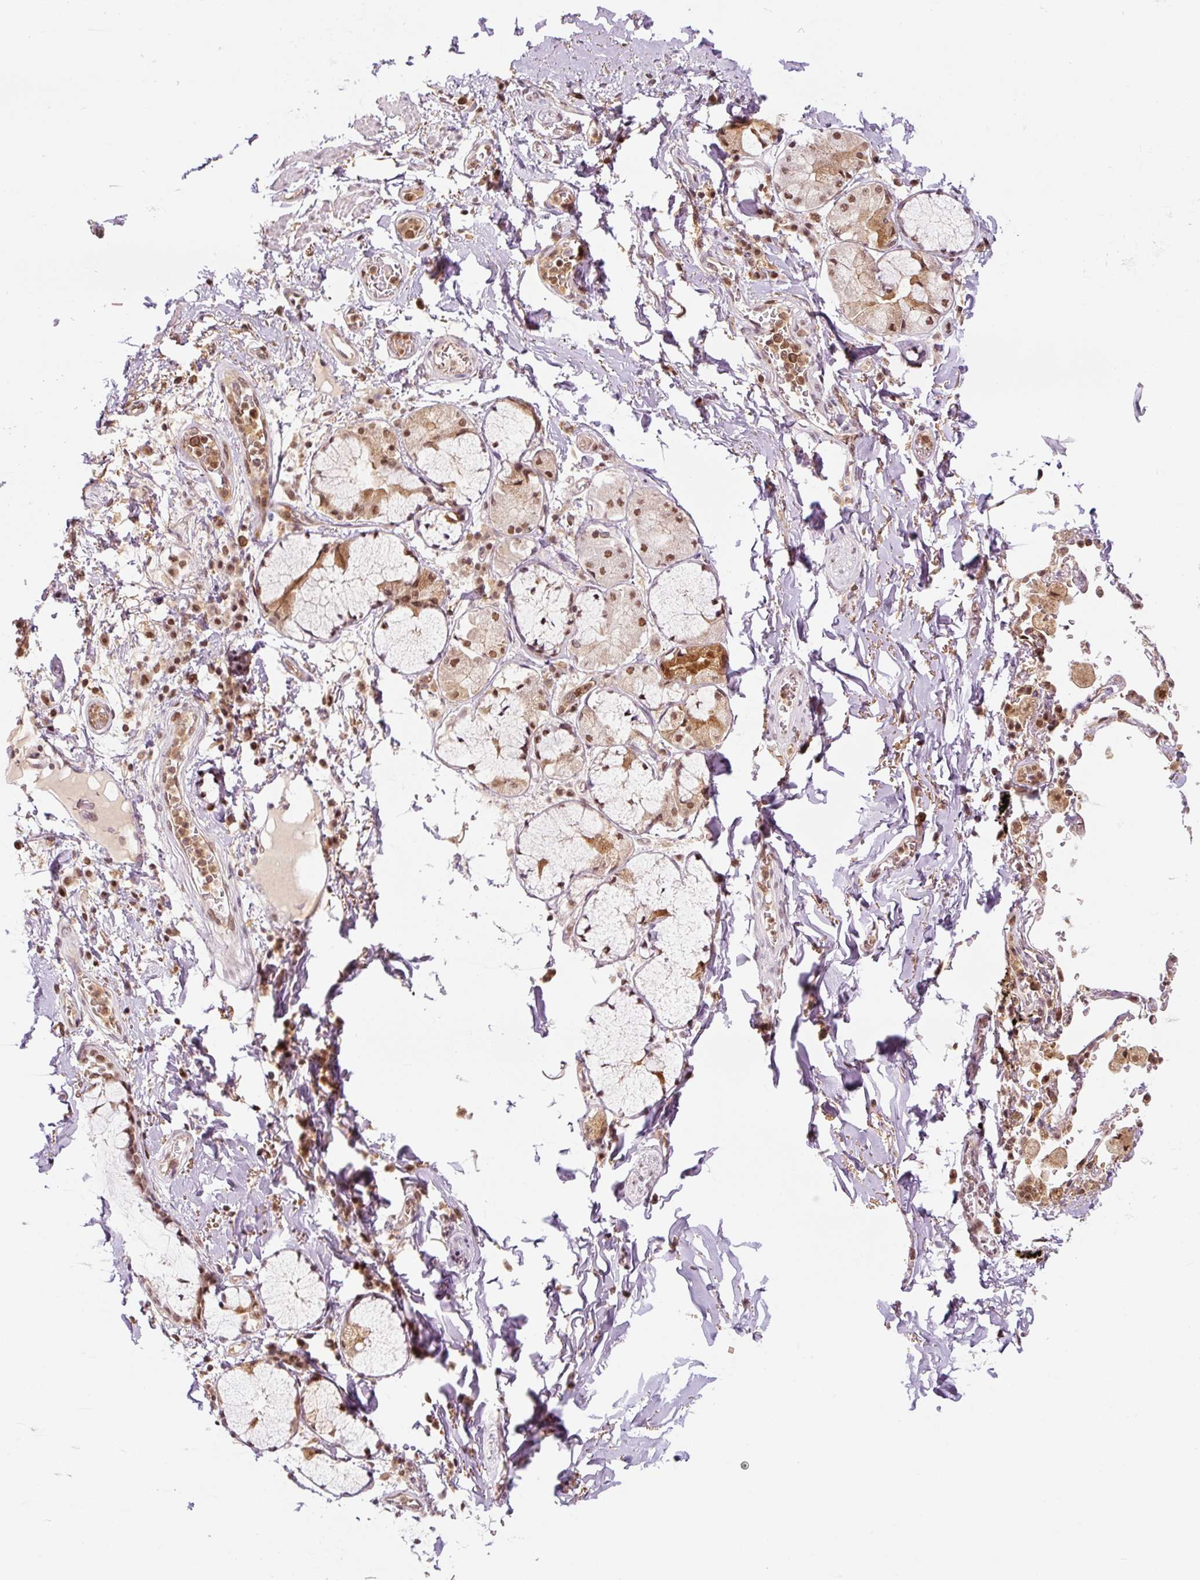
{"staining": {"intensity": "moderate", "quantity": ">75%", "location": "cytoplasmic/membranous,nuclear"}, "tissue": "soft tissue", "cell_type": "Fibroblasts", "image_type": "normal", "snomed": [{"axis": "morphology", "description": "Normal tissue, NOS"}, {"axis": "morphology", "description": "Degeneration, NOS"}, {"axis": "topography", "description": "Cartilage tissue"}, {"axis": "topography", "description": "Lung"}], "caption": "Approximately >75% of fibroblasts in normal soft tissue reveal moderate cytoplasmic/membranous,nuclear protein expression as visualized by brown immunohistochemical staining.", "gene": "CSTF1", "patient": {"sex": "female", "age": 61}}